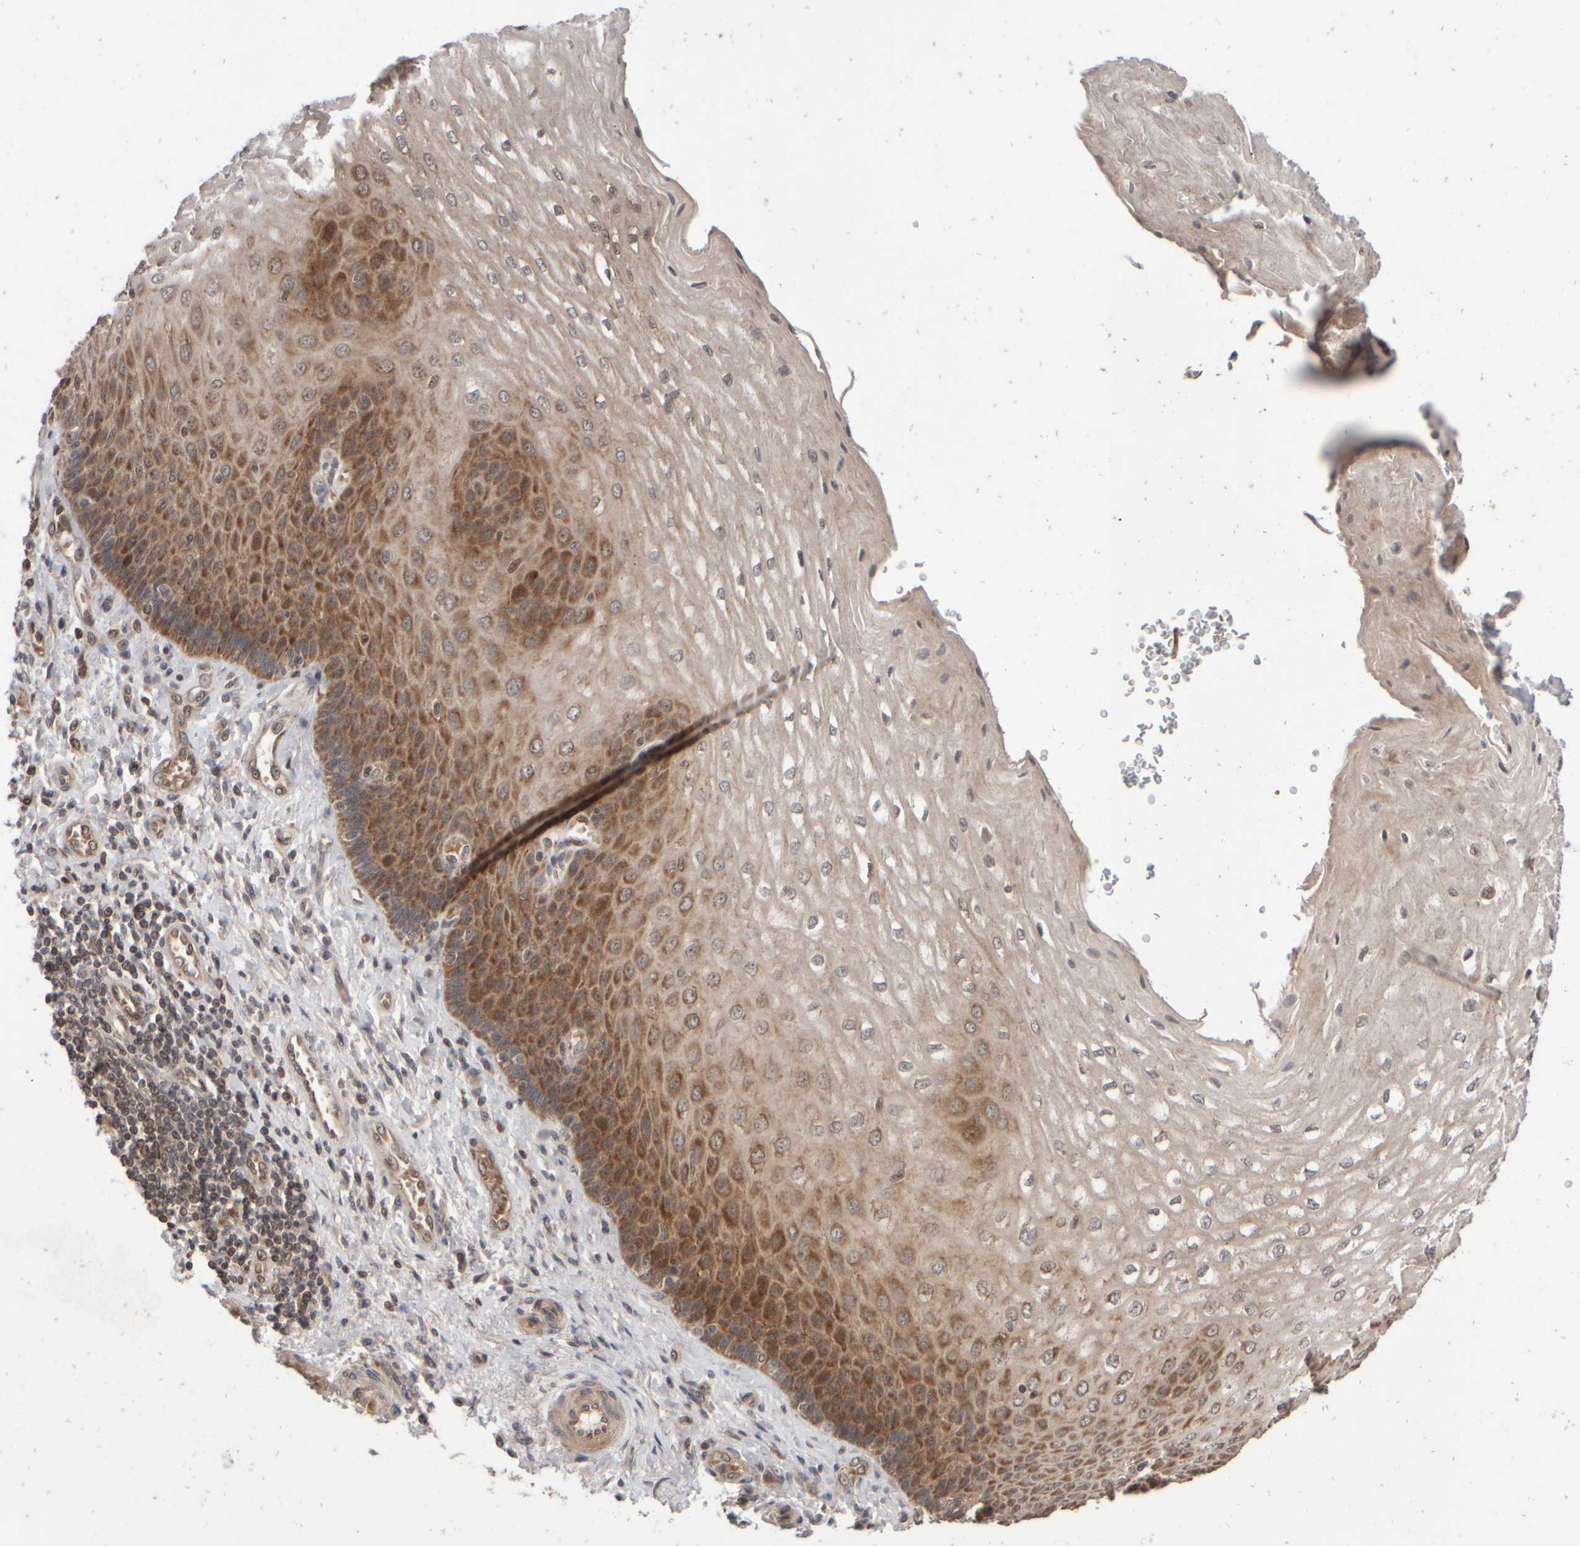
{"staining": {"intensity": "strong", "quantity": "25%-75%", "location": "cytoplasmic/membranous"}, "tissue": "esophagus", "cell_type": "Squamous epithelial cells", "image_type": "normal", "snomed": [{"axis": "morphology", "description": "Normal tissue, NOS"}, {"axis": "topography", "description": "Esophagus"}], "caption": "This is a histology image of immunohistochemistry staining of benign esophagus, which shows strong staining in the cytoplasmic/membranous of squamous epithelial cells.", "gene": "ABHD11", "patient": {"sex": "male", "age": 54}}